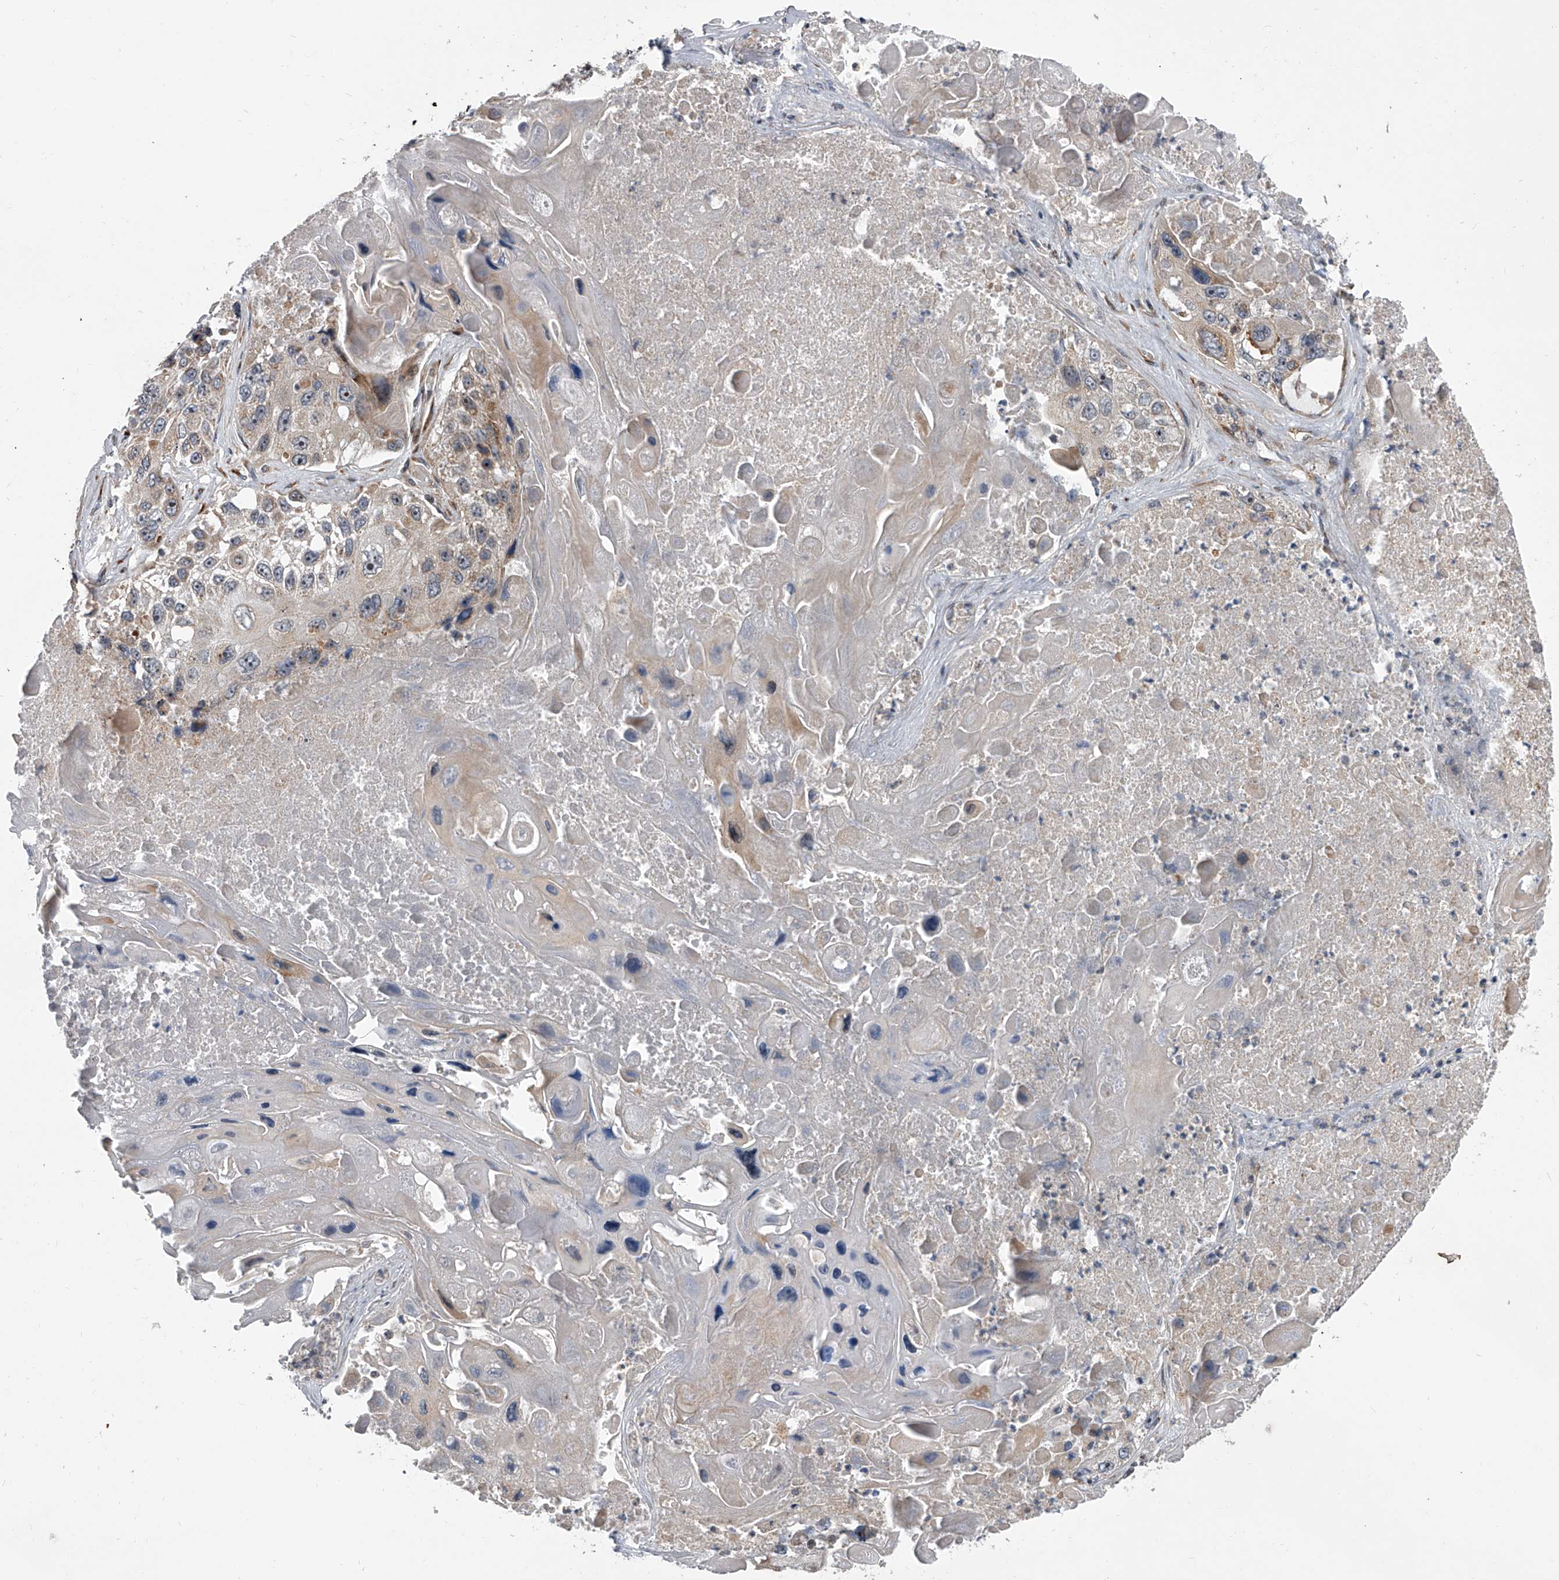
{"staining": {"intensity": "weak", "quantity": "<25%", "location": "cytoplasmic/membranous"}, "tissue": "lung cancer", "cell_type": "Tumor cells", "image_type": "cancer", "snomed": [{"axis": "morphology", "description": "Squamous cell carcinoma, NOS"}, {"axis": "topography", "description": "Lung"}], "caption": "This is an IHC micrograph of lung cancer (squamous cell carcinoma). There is no expression in tumor cells.", "gene": "DLGAP2", "patient": {"sex": "male", "age": 61}}